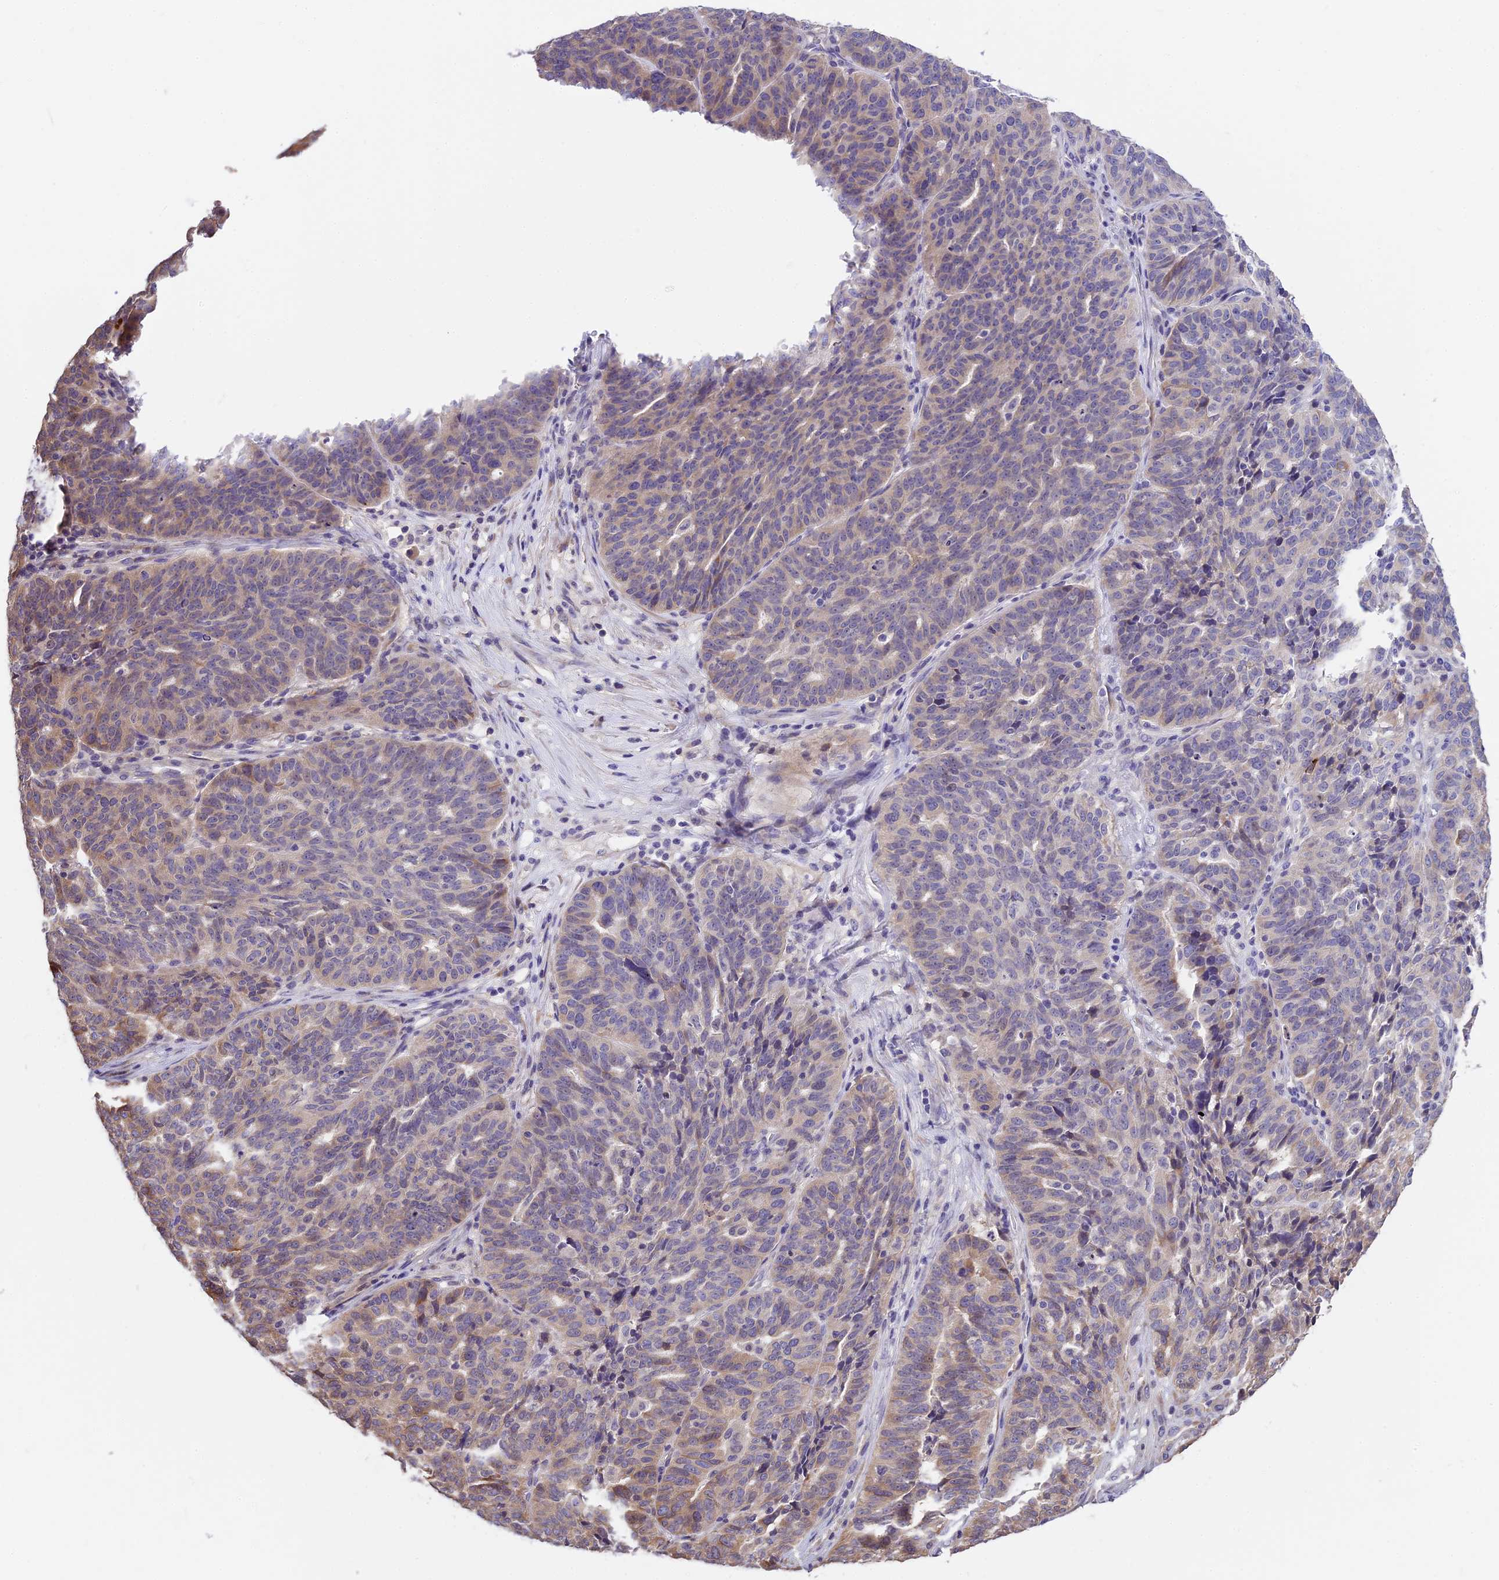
{"staining": {"intensity": "weak", "quantity": "25%-75%", "location": "cytoplasmic/membranous"}, "tissue": "ovarian cancer", "cell_type": "Tumor cells", "image_type": "cancer", "snomed": [{"axis": "morphology", "description": "Cystadenocarcinoma, serous, NOS"}, {"axis": "topography", "description": "Ovary"}], "caption": "IHC image of neoplastic tissue: human serous cystadenocarcinoma (ovarian) stained using IHC demonstrates low levels of weak protein expression localized specifically in the cytoplasmic/membranous of tumor cells, appearing as a cytoplasmic/membranous brown color.", "gene": "BSCL2", "patient": {"sex": "female", "age": 59}}